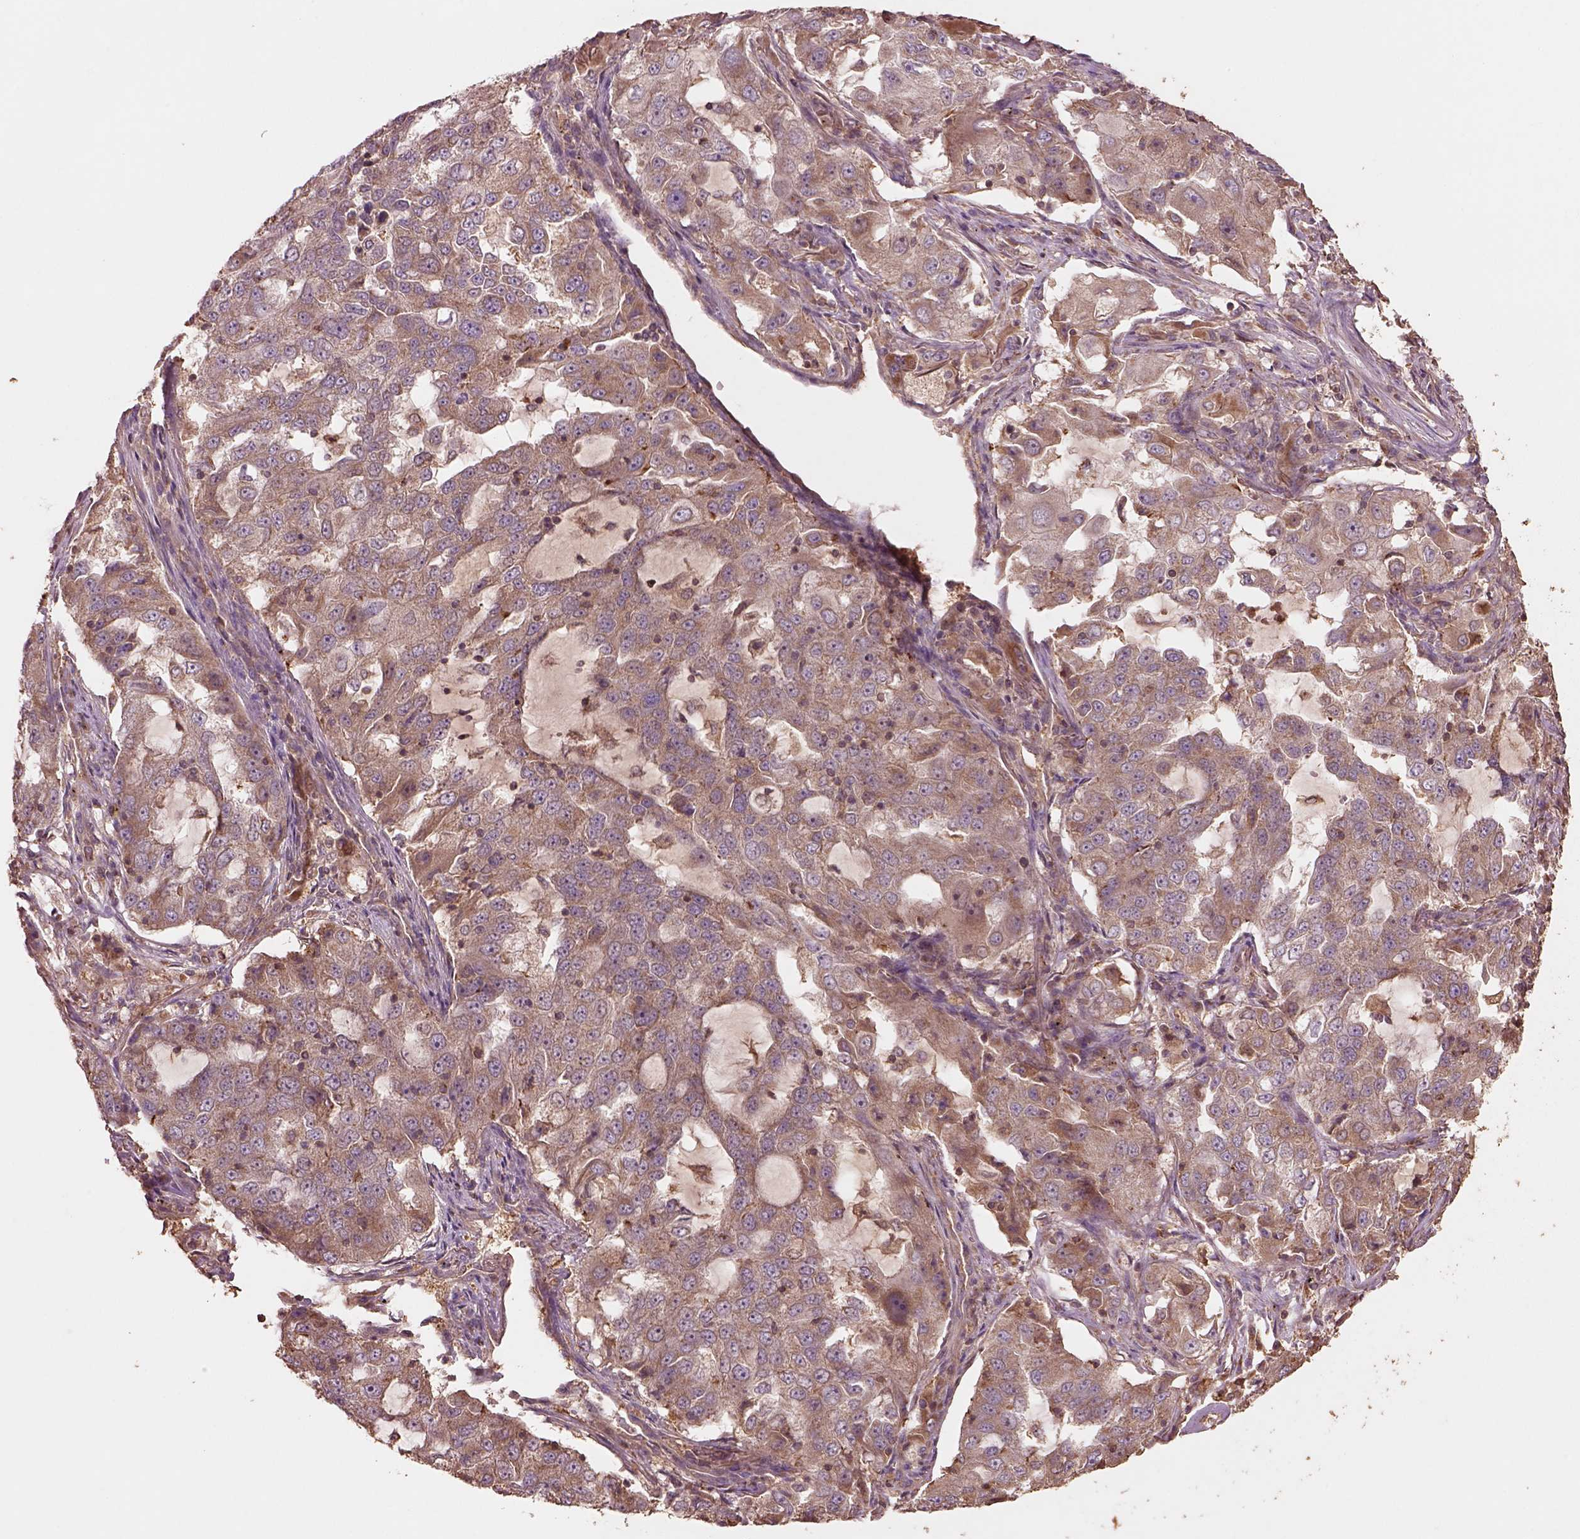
{"staining": {"intensity": "moderate", "quantity": "25%-75%", "location": "cytoplasmic/membranous"}, "tissue": "lung cancer", "cell_type": "Tumor cells", "image_type": "cancer", "snomed": [{"axis": "morphology", "description": "Adenocarcinoma, NOS"}, {"axis": "topography", "description": "Lung"}], "caption": "A brown stain labels moderate cytoplasmic/membranous positivity of a protein in adenocarcinoma (lung) tumor cells.", "gene": "TRADD", "patient": {"sex": "female", "age": 61}}